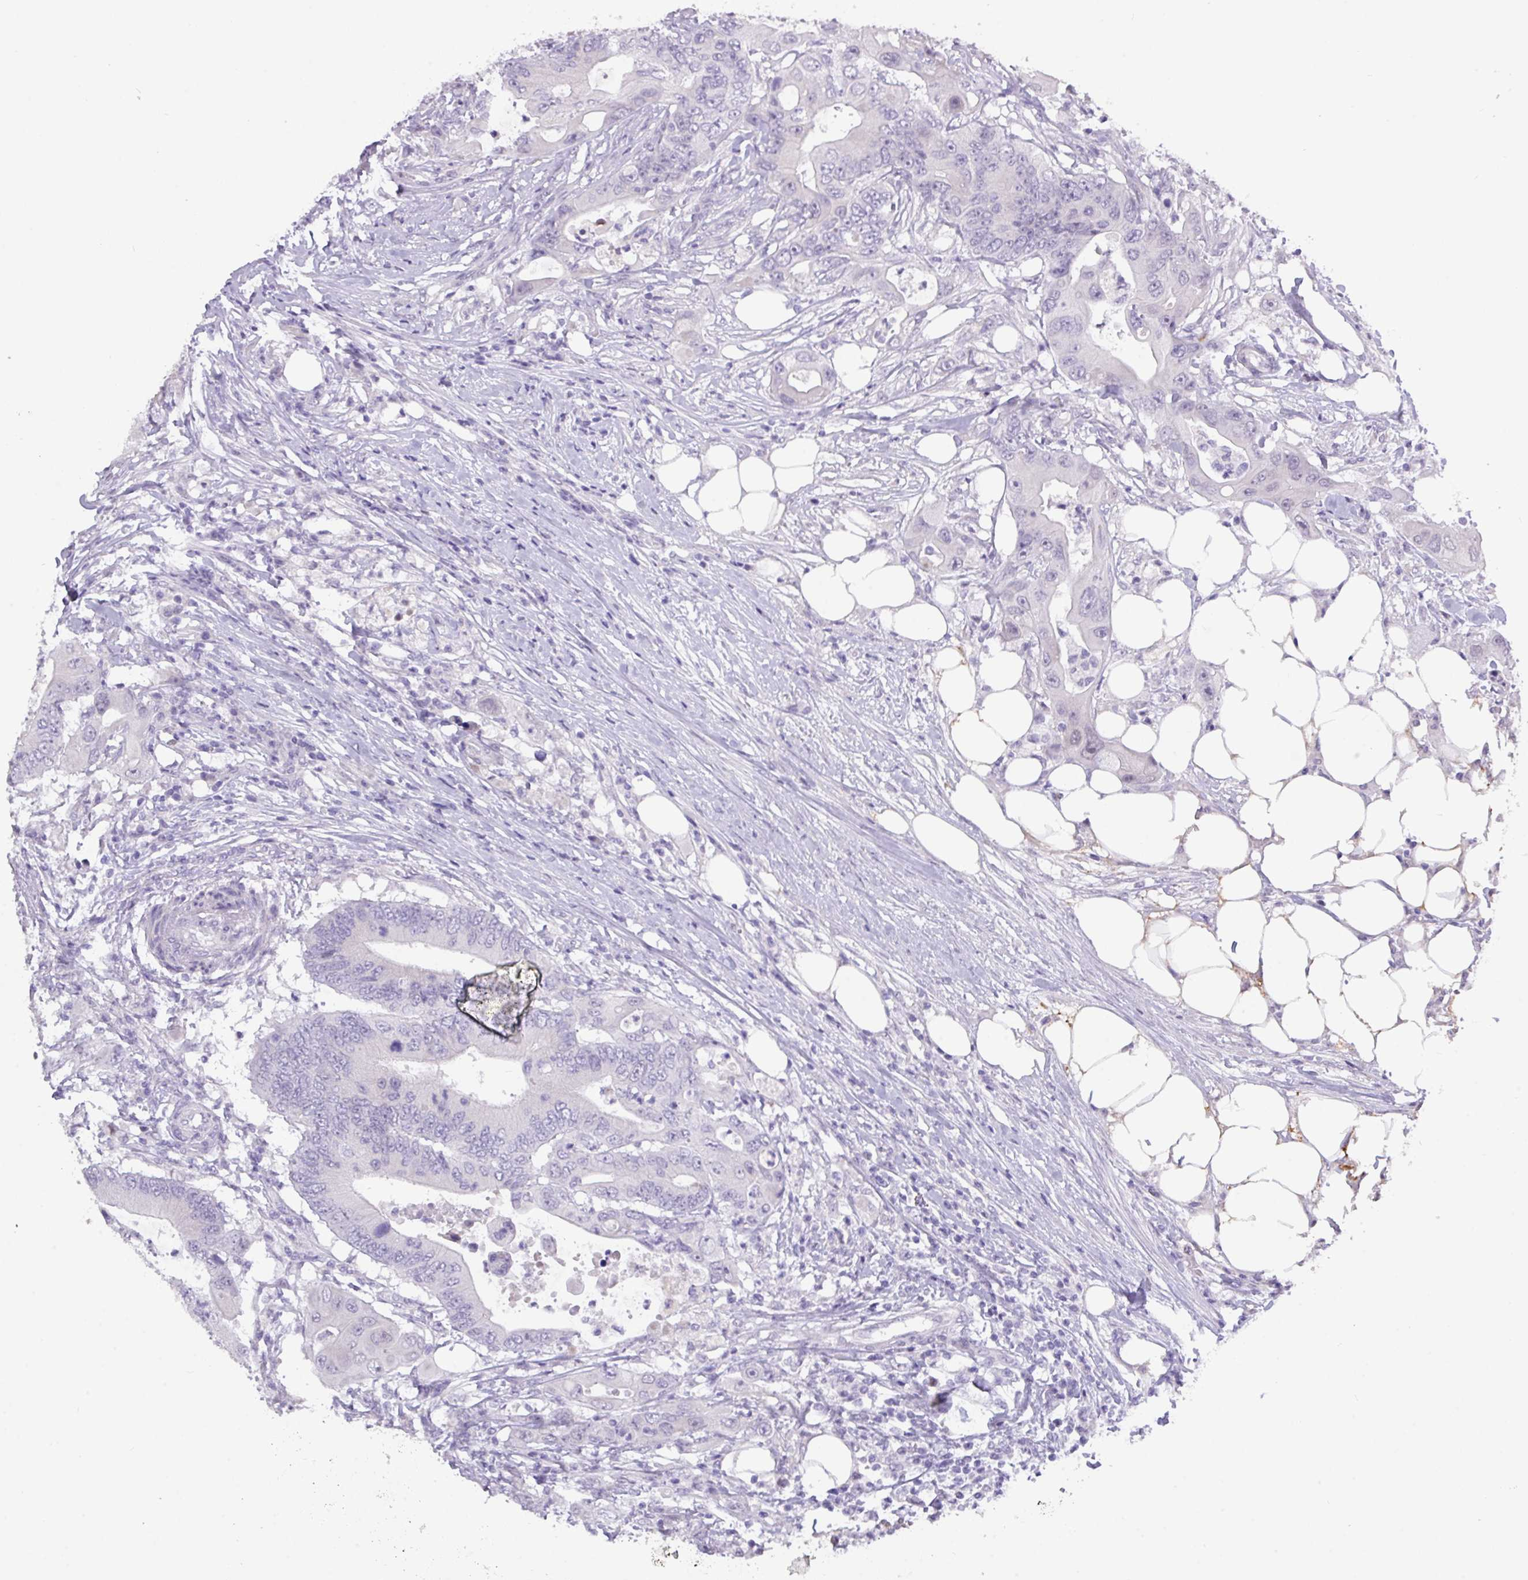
{"staining": {"intensity": "negative", "quantity": "none", "location": "none"}, "tissue": "colorectal cancer", "cell_type": "Tumor cells", "image_type": "cancer", "snomed": [{"axis": "morphology", "description": "Adenocarcinoma, NOS"}, {"axis": "topography", "description": "Colon"}], "caption": "Tumor cells show no significant staining in colorectal cancer.", "gene": "ANKRD13B", "patient": {"sex": "male", "age": 71}}